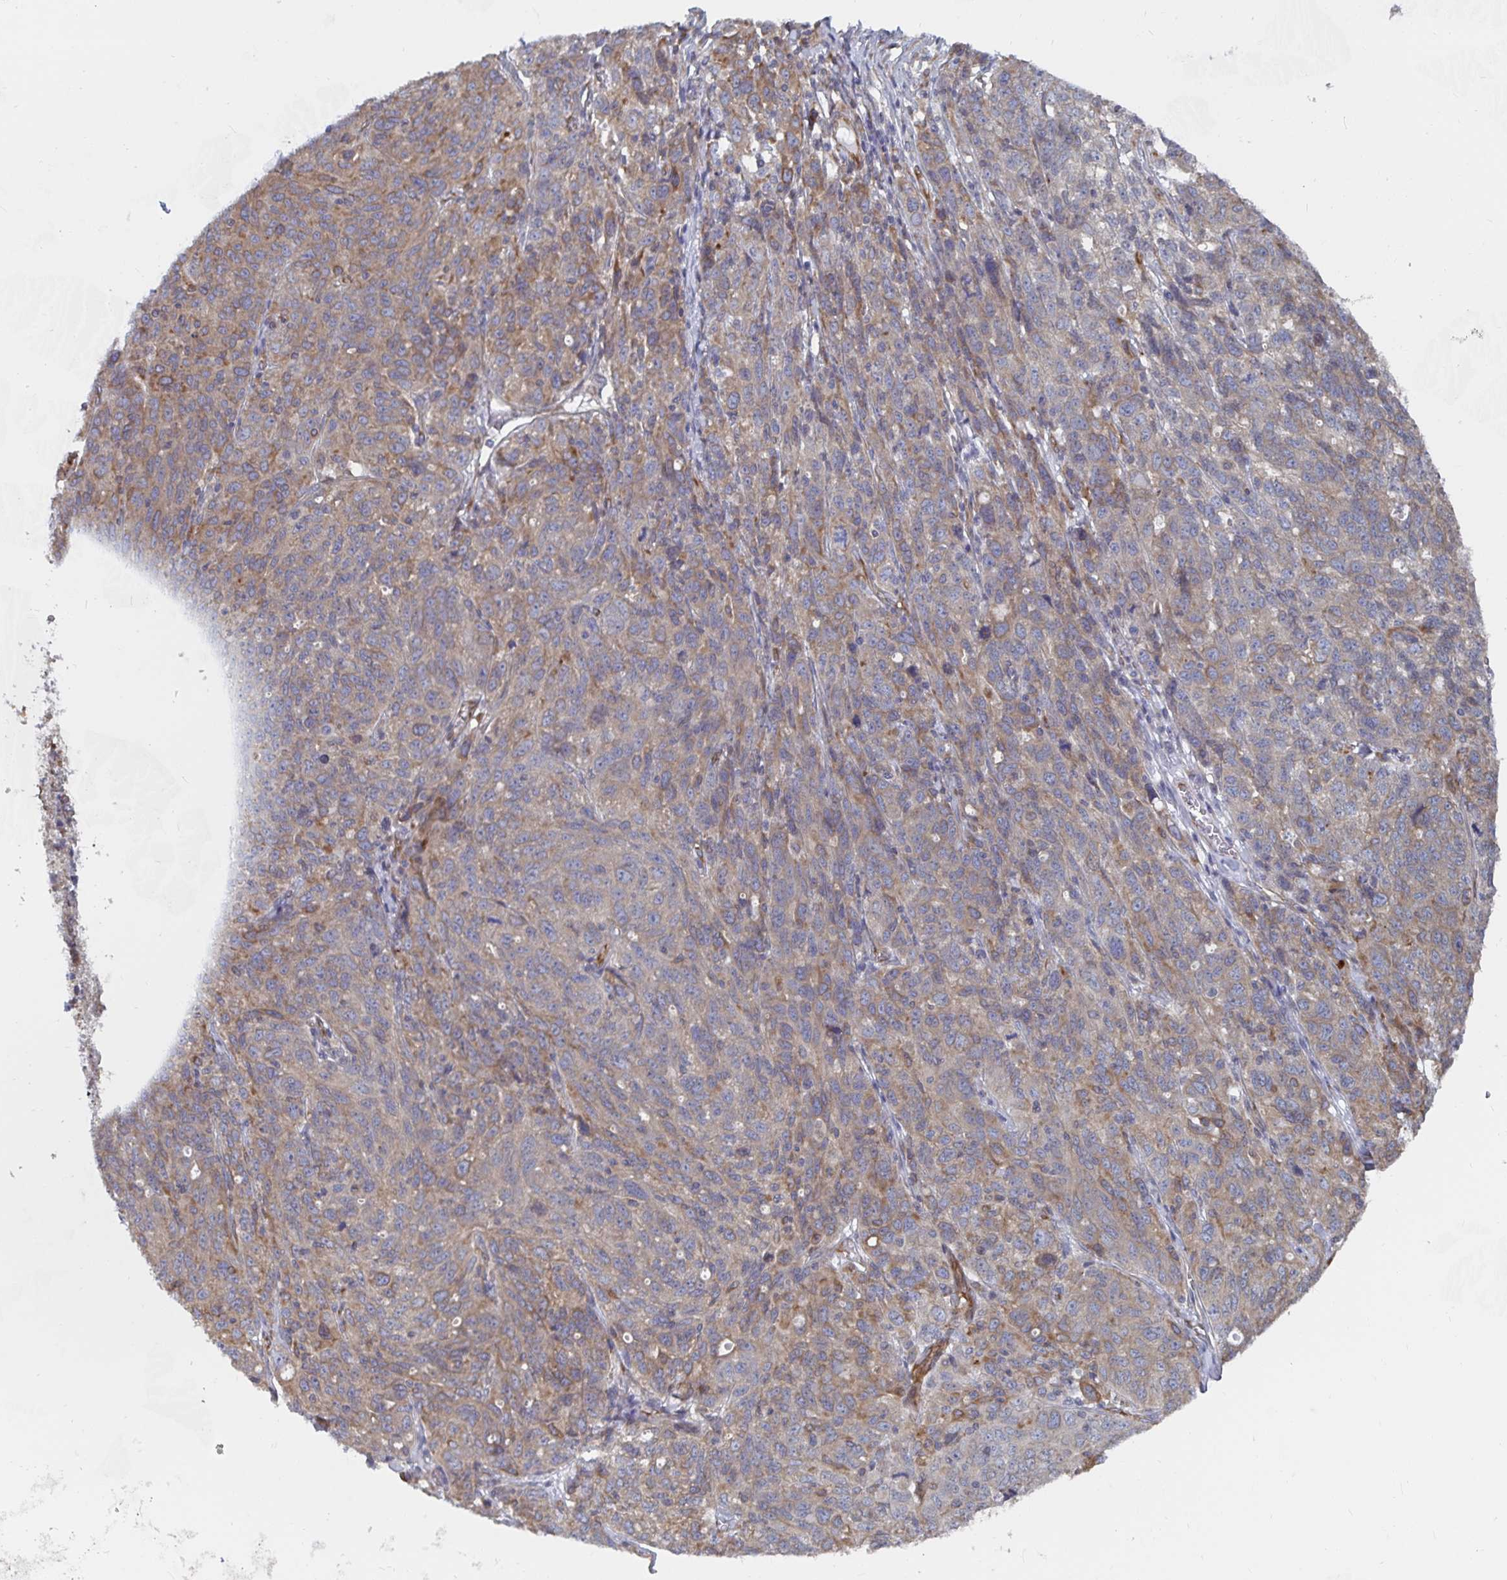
{"staining": {"intensity": "weak", "quantity": ">75%", "location": "cytoplasmic/membranous"}, "tissue": "ovarian cancer", "cell_type": "Tumor cells", "image_type": "cancer", "snomed": [{"axis": "morphology", "description": "Cystadenocarcinoma, serous, NOS"}, {"axis": "topography", "description": "Ovary"}], "caption": "Immunohistochemistry of serous cystadenocarcinoma (ovarian) displays low levels of weak cytoplasmic/membranous staining in about >75% of tumor cells.", "gene": "BCAP29", "patient": {"sex": "female", "age": 71}}